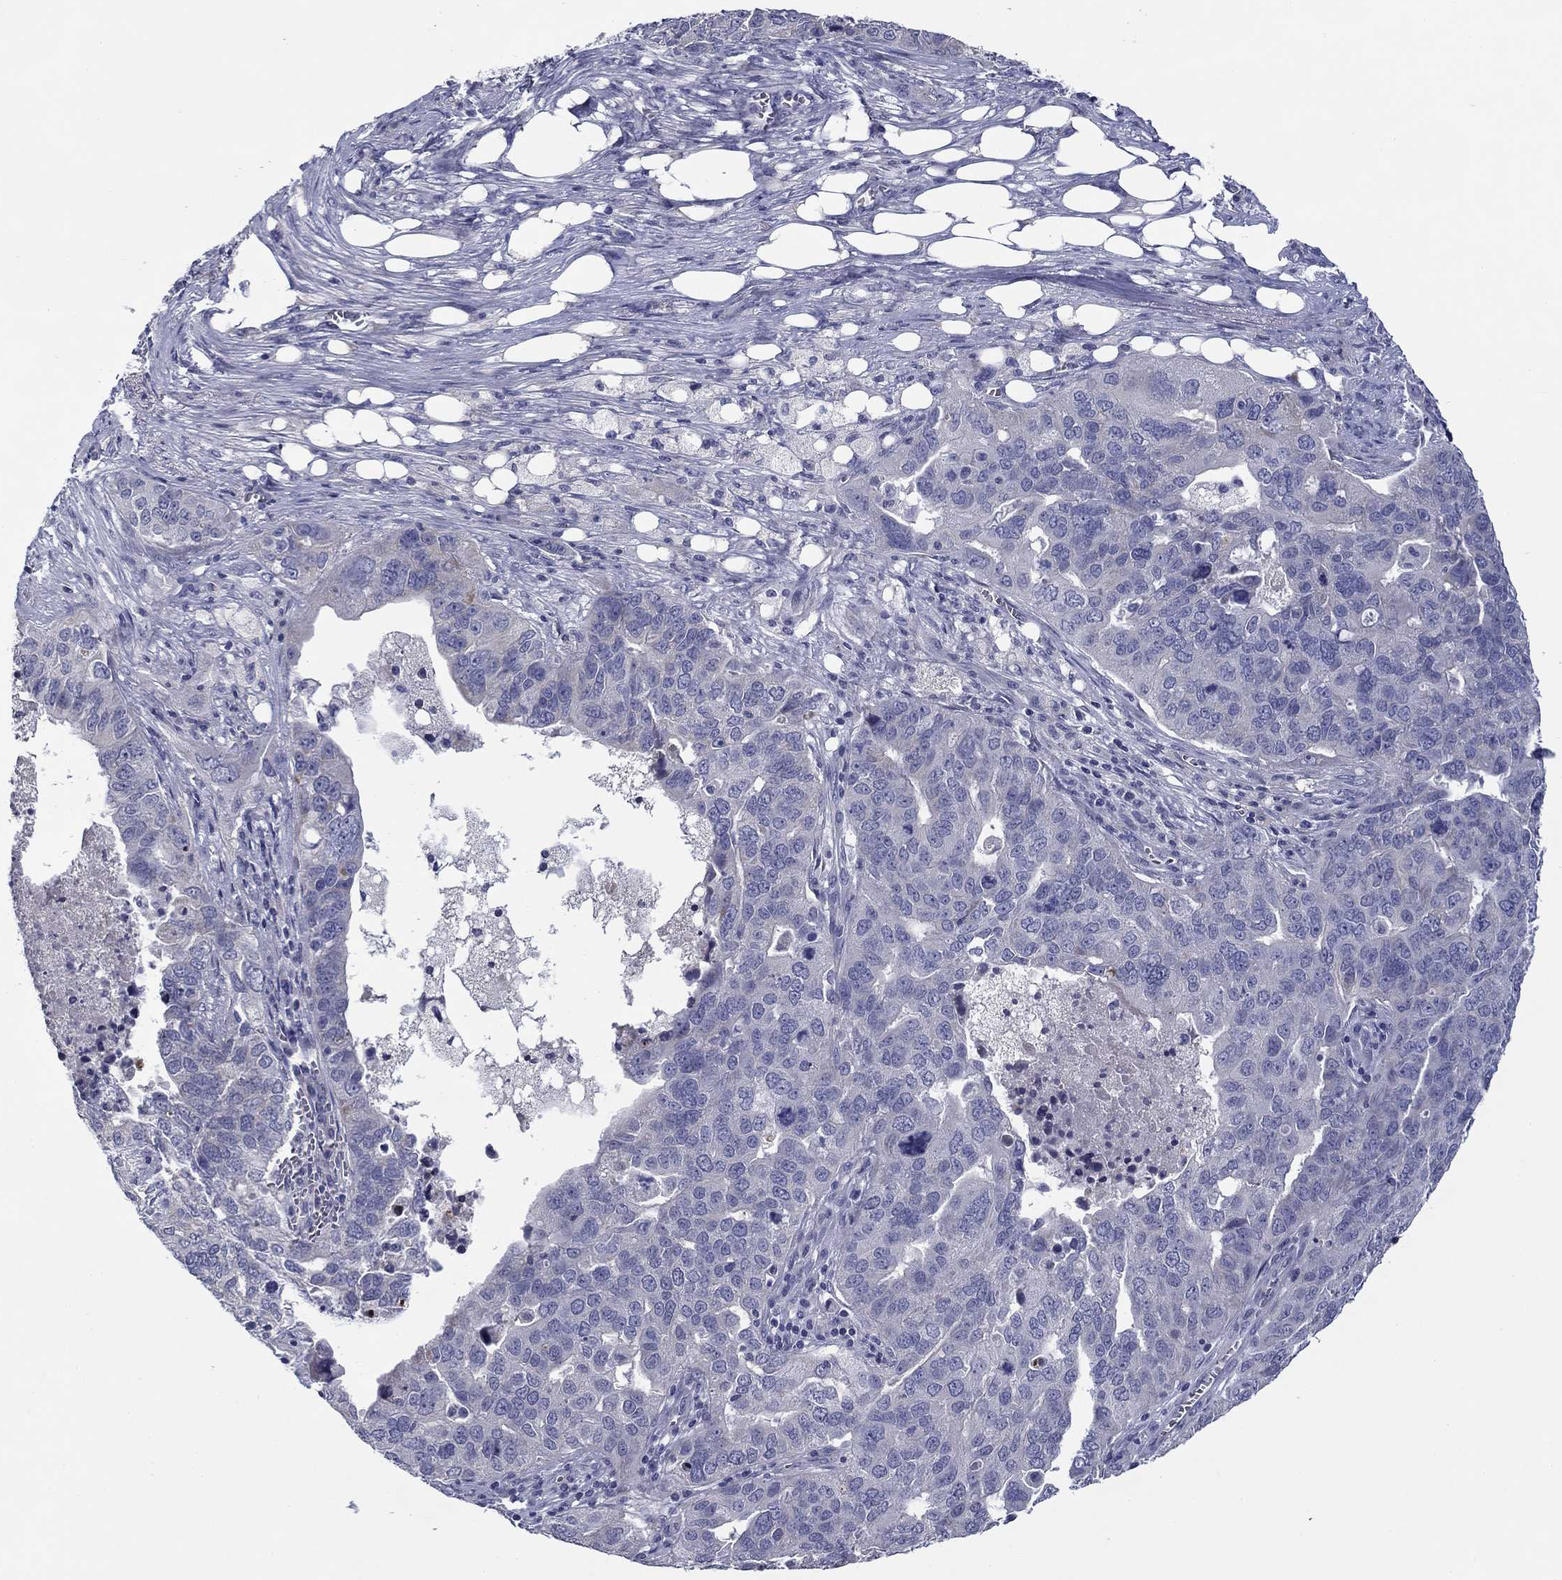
{"staining": {"intensity": "negative", "quantity": "none", "location": "none"}, "tissue": "ovarian cancer", "cell_type": "Tumor cells", "image_type": "cancer", "snomed": [{"axis": "morphology", "description": "Carcinoma, endometroid"}, {"axis": "topography", "description": "Soft tissue"}, {"axis": "topography", "description": "Ovary"}], "caption": "This image is of endometroid carcinoma (ovarian) stained with immunohistochemistry (IHC) to label a protein in brown with the nuclei are counter-stained blue. There is no positivity in tumor cells.", "gene": "SPATA7", "patient": {"sex": "female", "age": 52}}